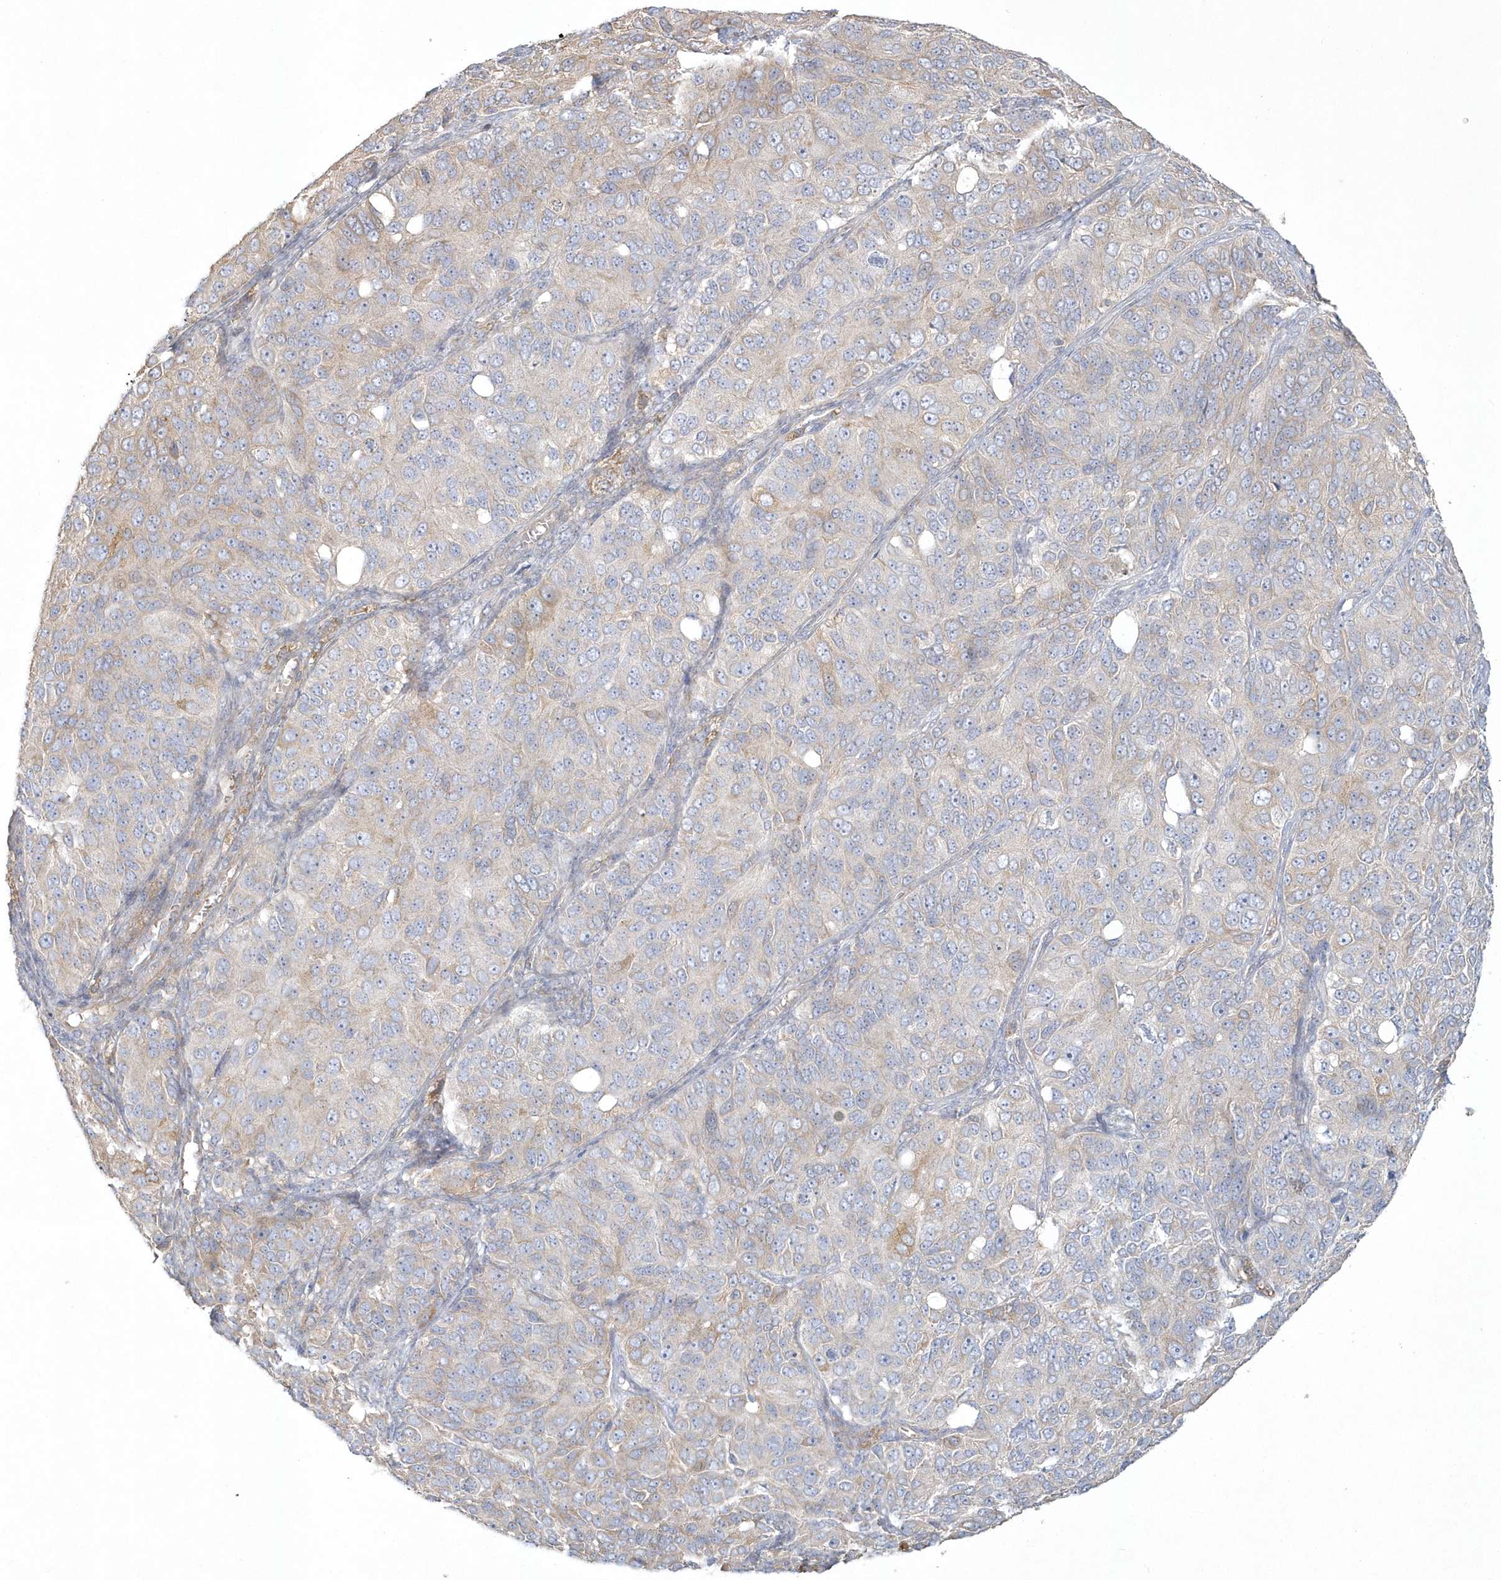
{"staining": {"intensity": "weak", "quantity": "<25%", "location": "cytoplasmic/membranous"}, "tissue": "ovarian cancer", "cell_type": "Tumor cells", "image_type": "cancer", "snomed": [{"axis": "morphology", "description": "Carcinoma, endometroid"}, {"axis": "topography", "description": "Ovary"}], "caption": "Tumor cells are negative for brown protein staining in ovarian cancer.", "gene": "BLTP3A", "patient": {"sex": "female", "age": 51}}